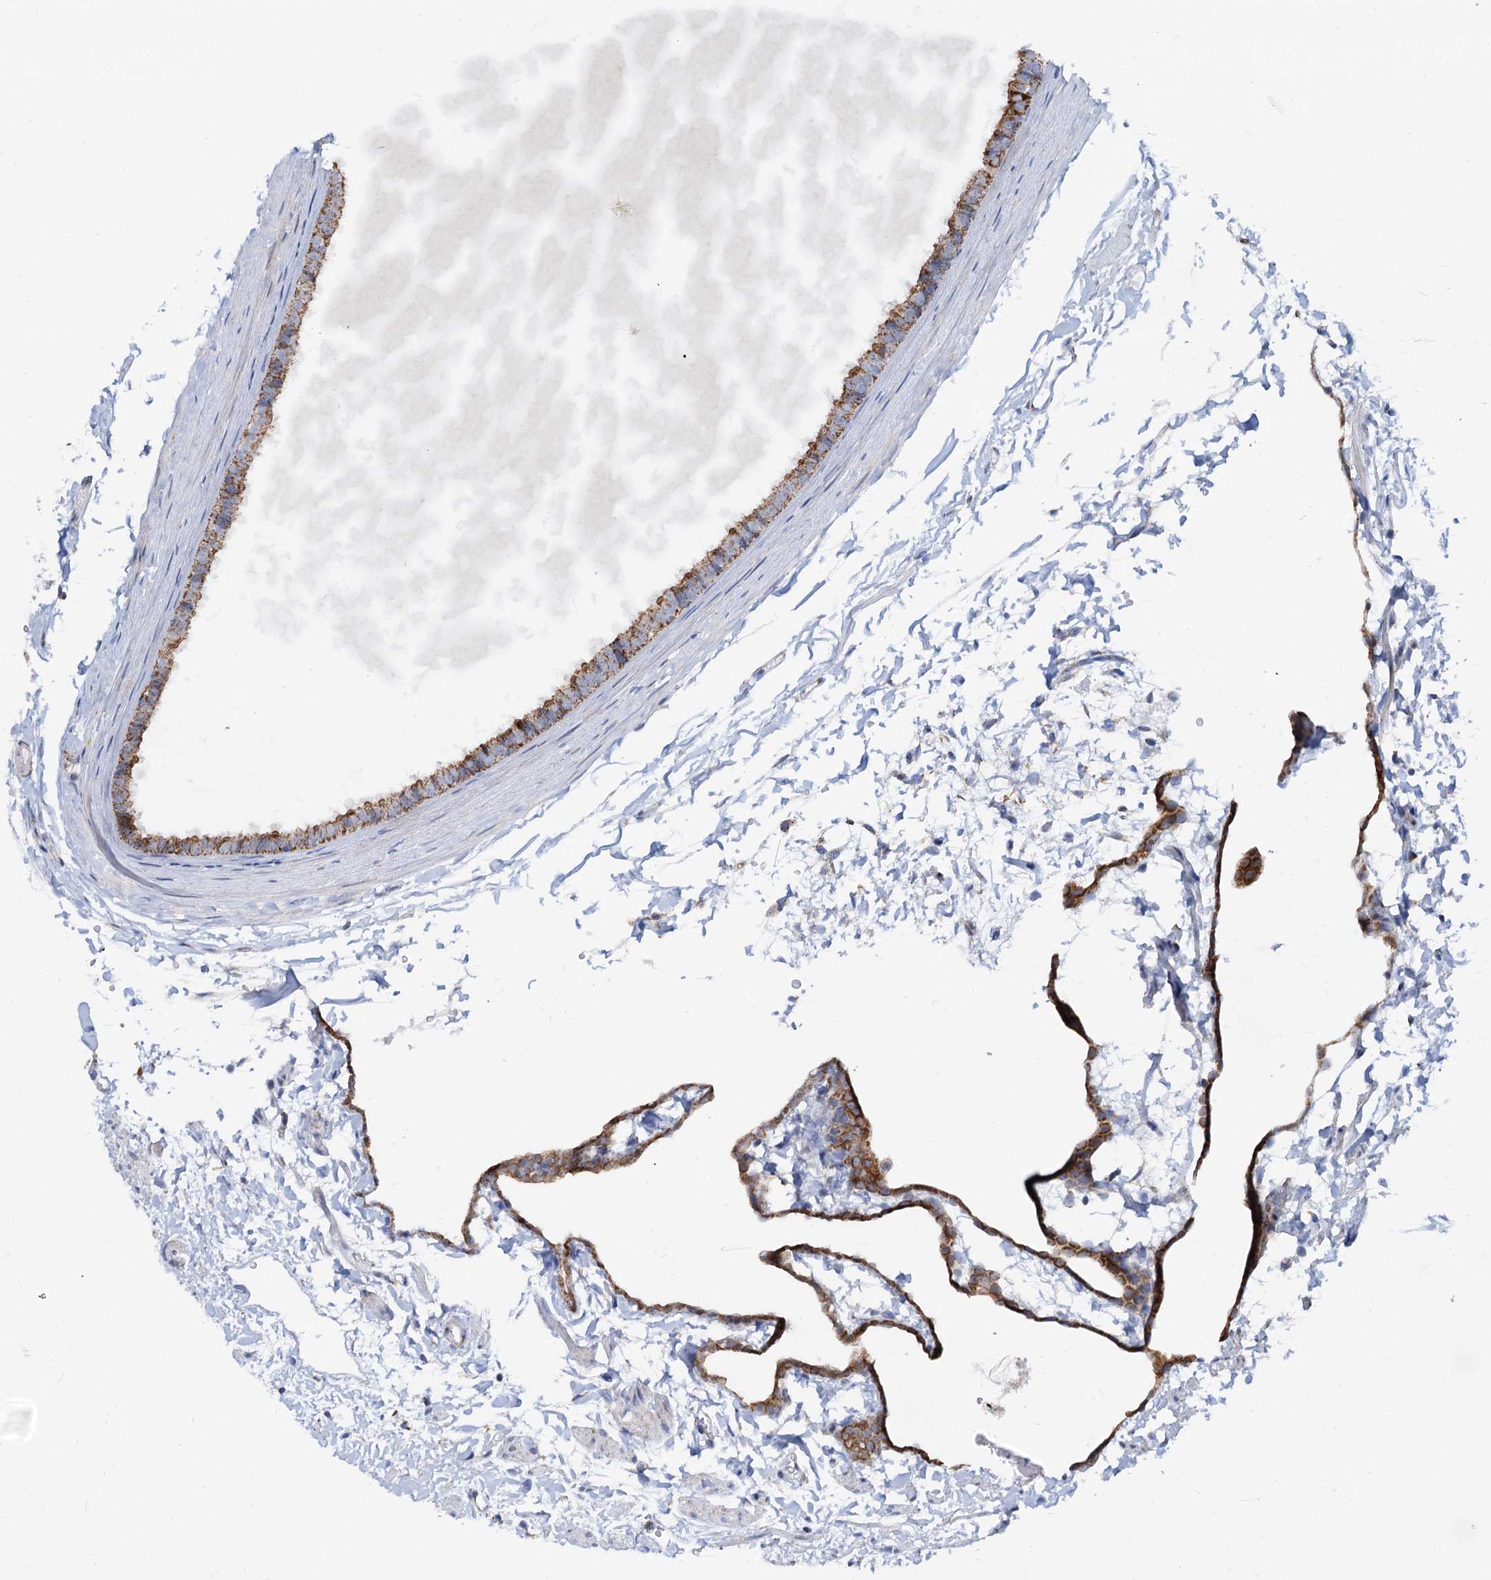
{"staining": {"intensity": "strong", "quantity": ">75%", "location": "cytoplasmic/membranous"}, "tissue": "fallopian tube", "cell_type": "Glandular cells", "image_type": "normal", "snomed": [{"axis": "morphology", "description": "Normal tissue, NOS"}, {"axis": "topography", "description": "Fallopian tube"}], "caption": "A photomicrograph of human fallopian tube stained for a protein demonstrates strong cytoplasmic/membranous brown staining in glandular cells. (brown staining indicates protein expression, while blue staining denotes nuclei).", "gene": "C2CD3", "patient": {"sex": "female", "age": 35}}